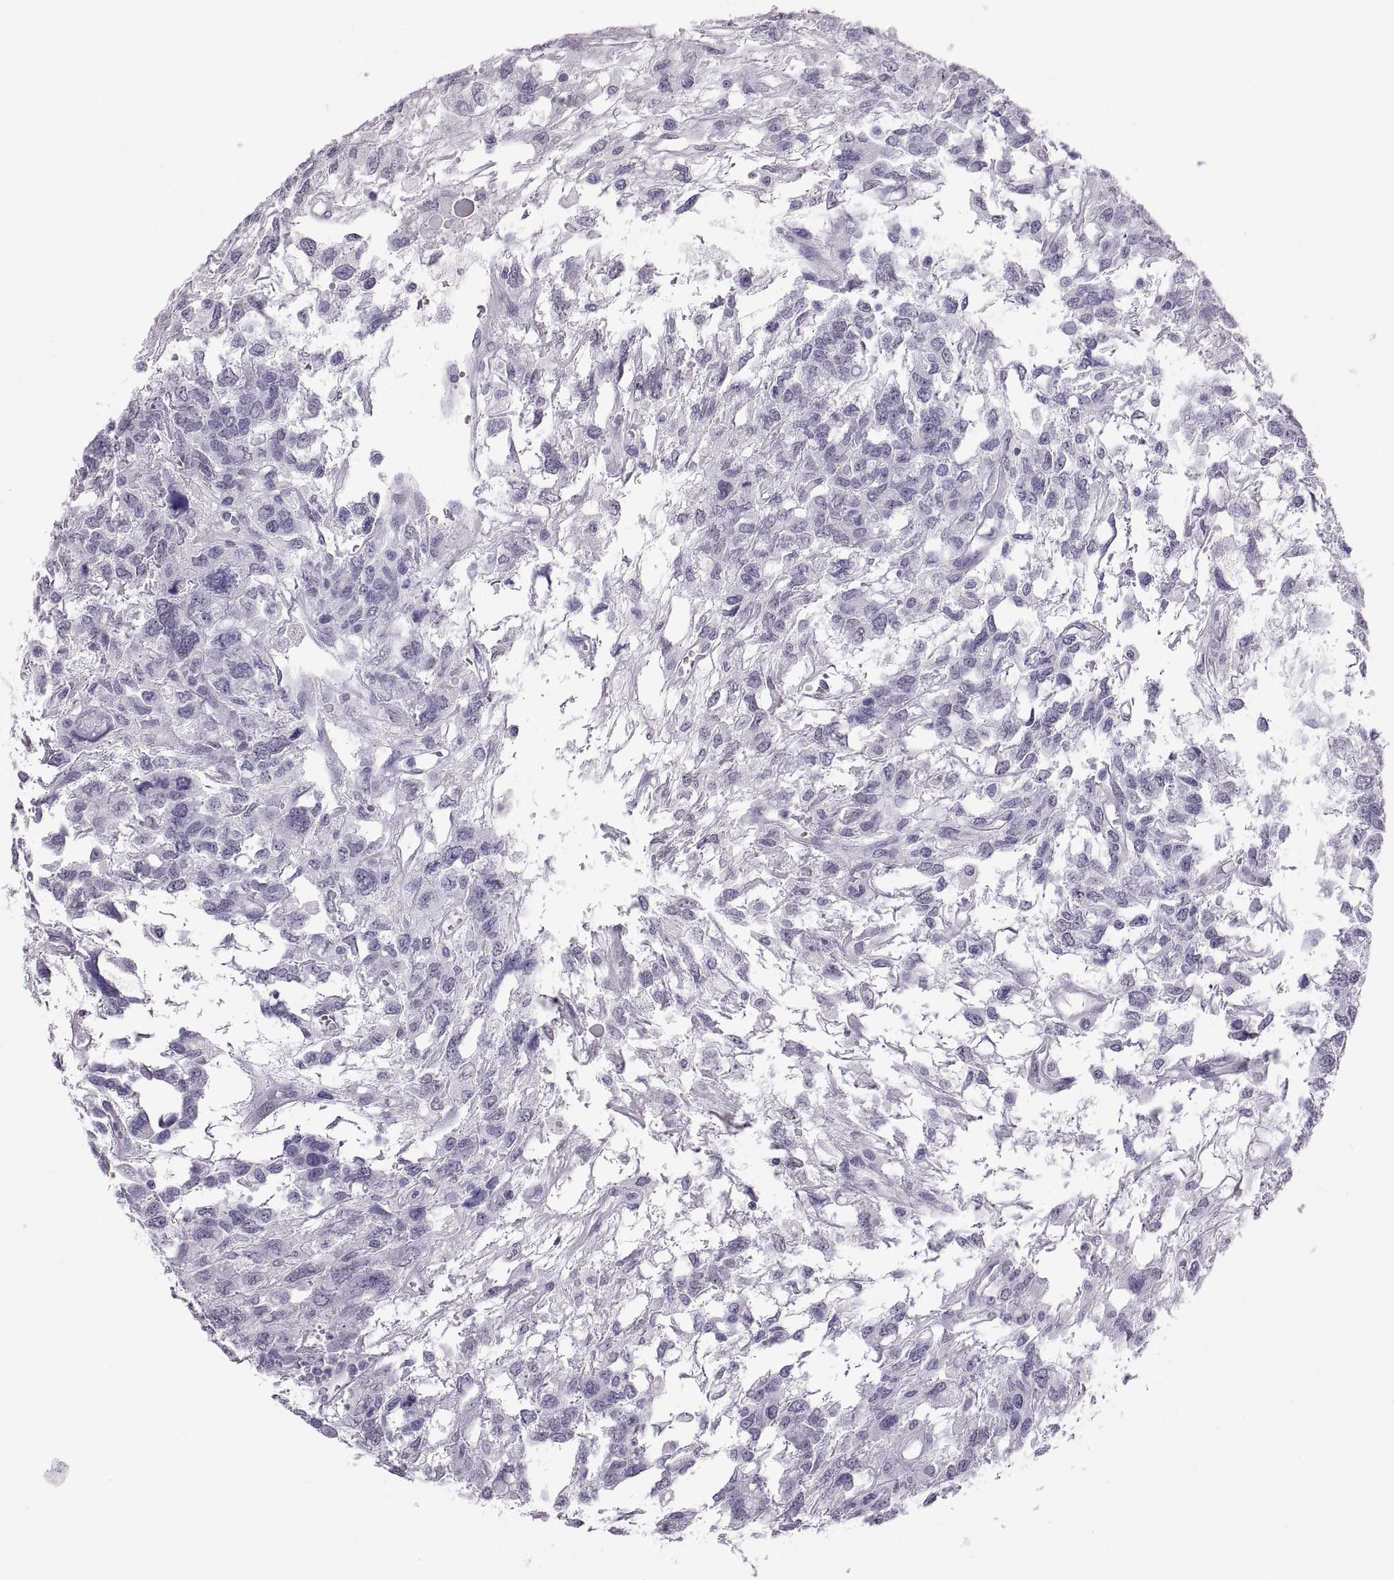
{"staining": {"intensity": "negative", "quantity": "none", "location": "none"}, "tissue": "testis cancer", "cell_type": "Tumor cells", "image_type": "cancer", "snomed": [{"axis": "morphology", "description": "Seminoma, NOS"}, {"axis": "topography", "description": "Testis"}], "caption": "DAB (3,3'-diaminobenzidine) immunohistochemical staining of testis cancer (seminoma) shows no significant positivity in tumor cells. Brightfield microscopy of immunohistochemistry (IHC) stained with DAB (brown) and hematoxylin (blue), captured at high magnification.", "gene": "CARTPT", "patient": {"sex": "male", "age": 52}}